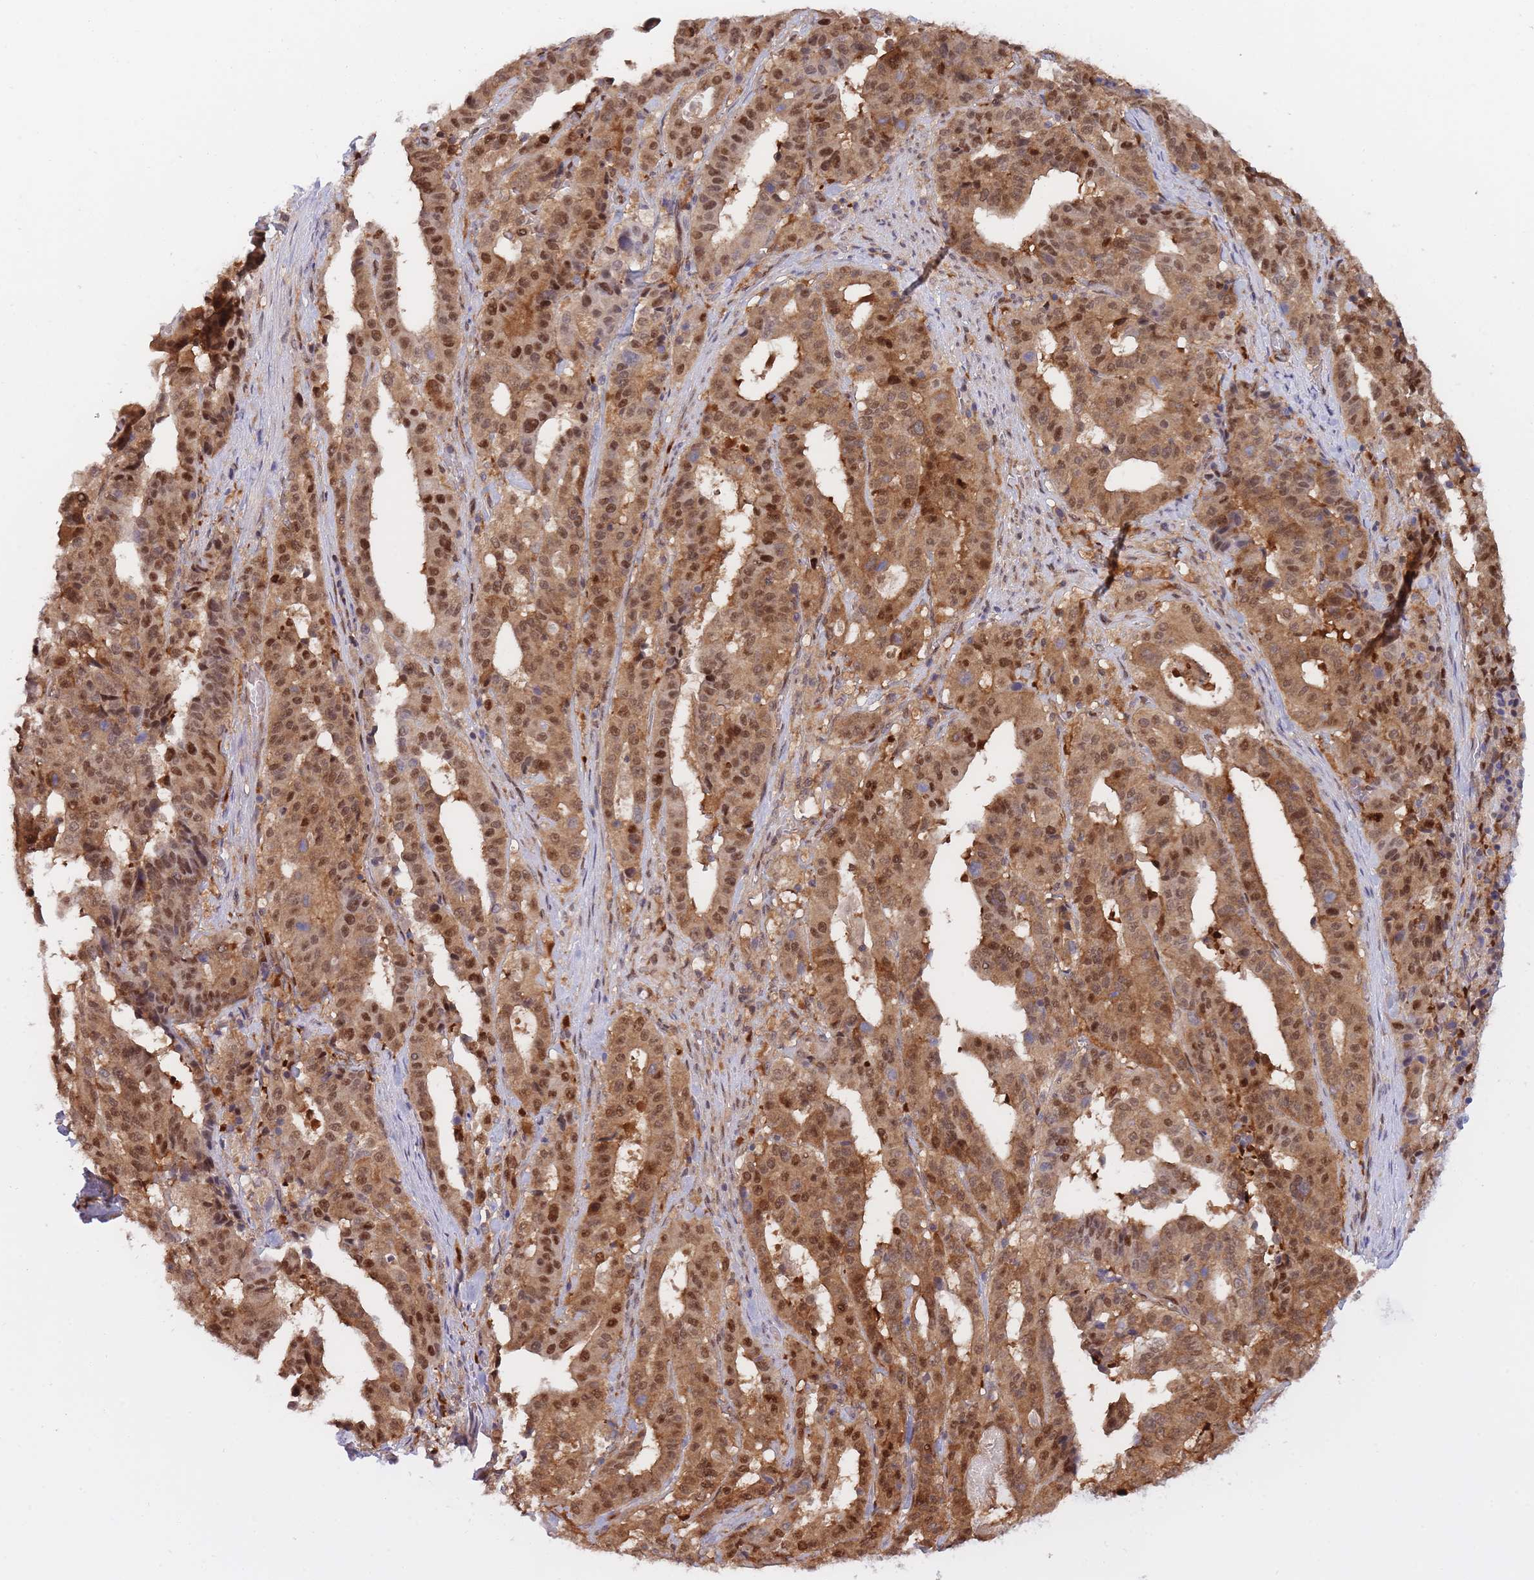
{"staining": {"intensity": "moderate", "quantity": ">75%", "location": "cytoplasmic/membranous,nuclear"}, "tissue": "stomach cancer", "cell_type": "Tumor cells", "image_type": "cancer", "snomed": [{"axis": "morphology", "description": "Adenocarcinoma, NOS"}, {"axis": "topography", "description": "Stomach"}], "caption": "Moderate cytoplasmic/membranous and nuclear protein positivity is seen in approximately >75% of tumor cells in stomach cancer (adenocarcinoma).", "gene": "NSFL1C", "patient": {"sex": "male", "age": 48}}